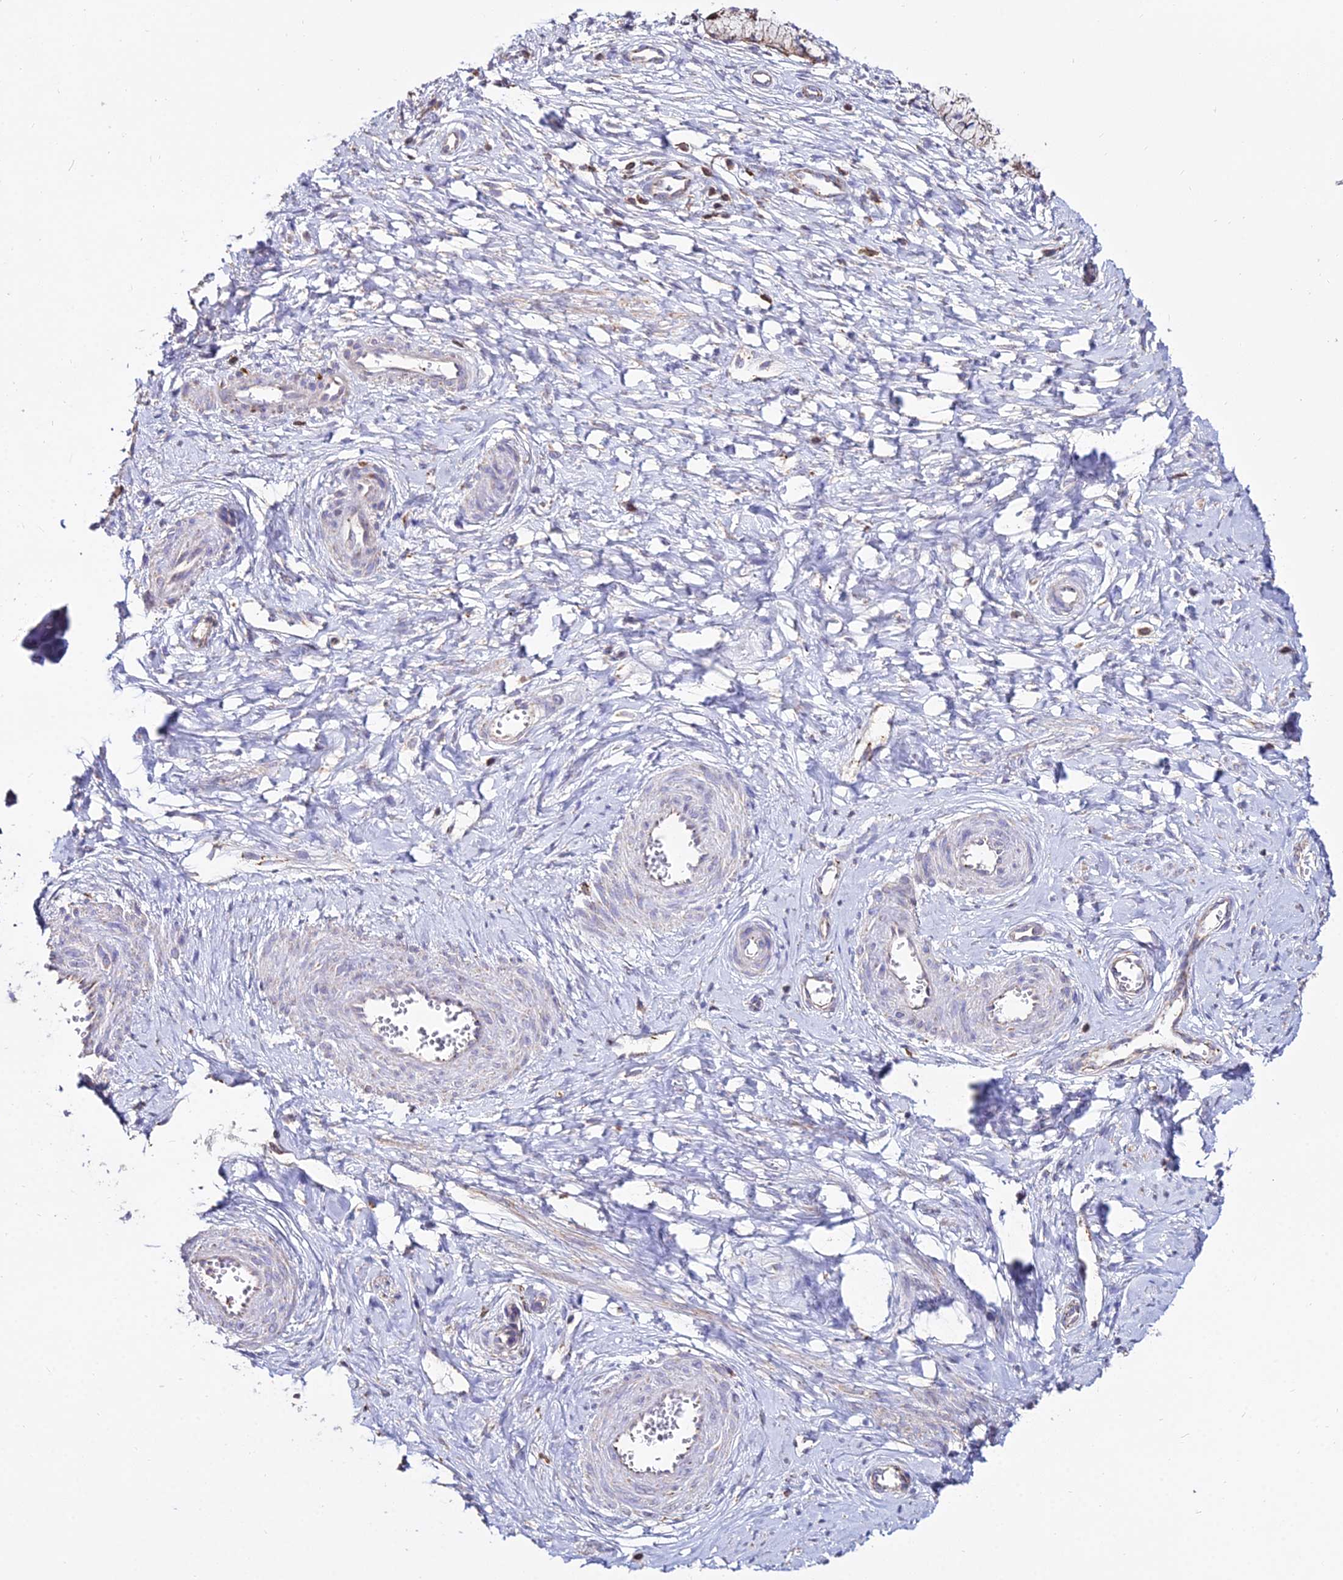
{"staining": {"intensity": "weak", "quantity": ">75%", "location": "cytoplasmic/membranous"}, "tissue": "cervix", "cell_type": "Glandular cells", "image_type": "normal", "snomed": [{"axis": "morphology", "description": "Normal tissue, NOS"}, {"axis": "topography", "description": "Cervix"}], "caption": "High-power microscopy captured an immunohistochemistry micrograph of benign cervix, revealing weak cytoplasmic/membranous staining in approximately >75% of glandular cells.", "gene": "PNLIPRP3", "patient": {"sex": "female", "age": 36}}